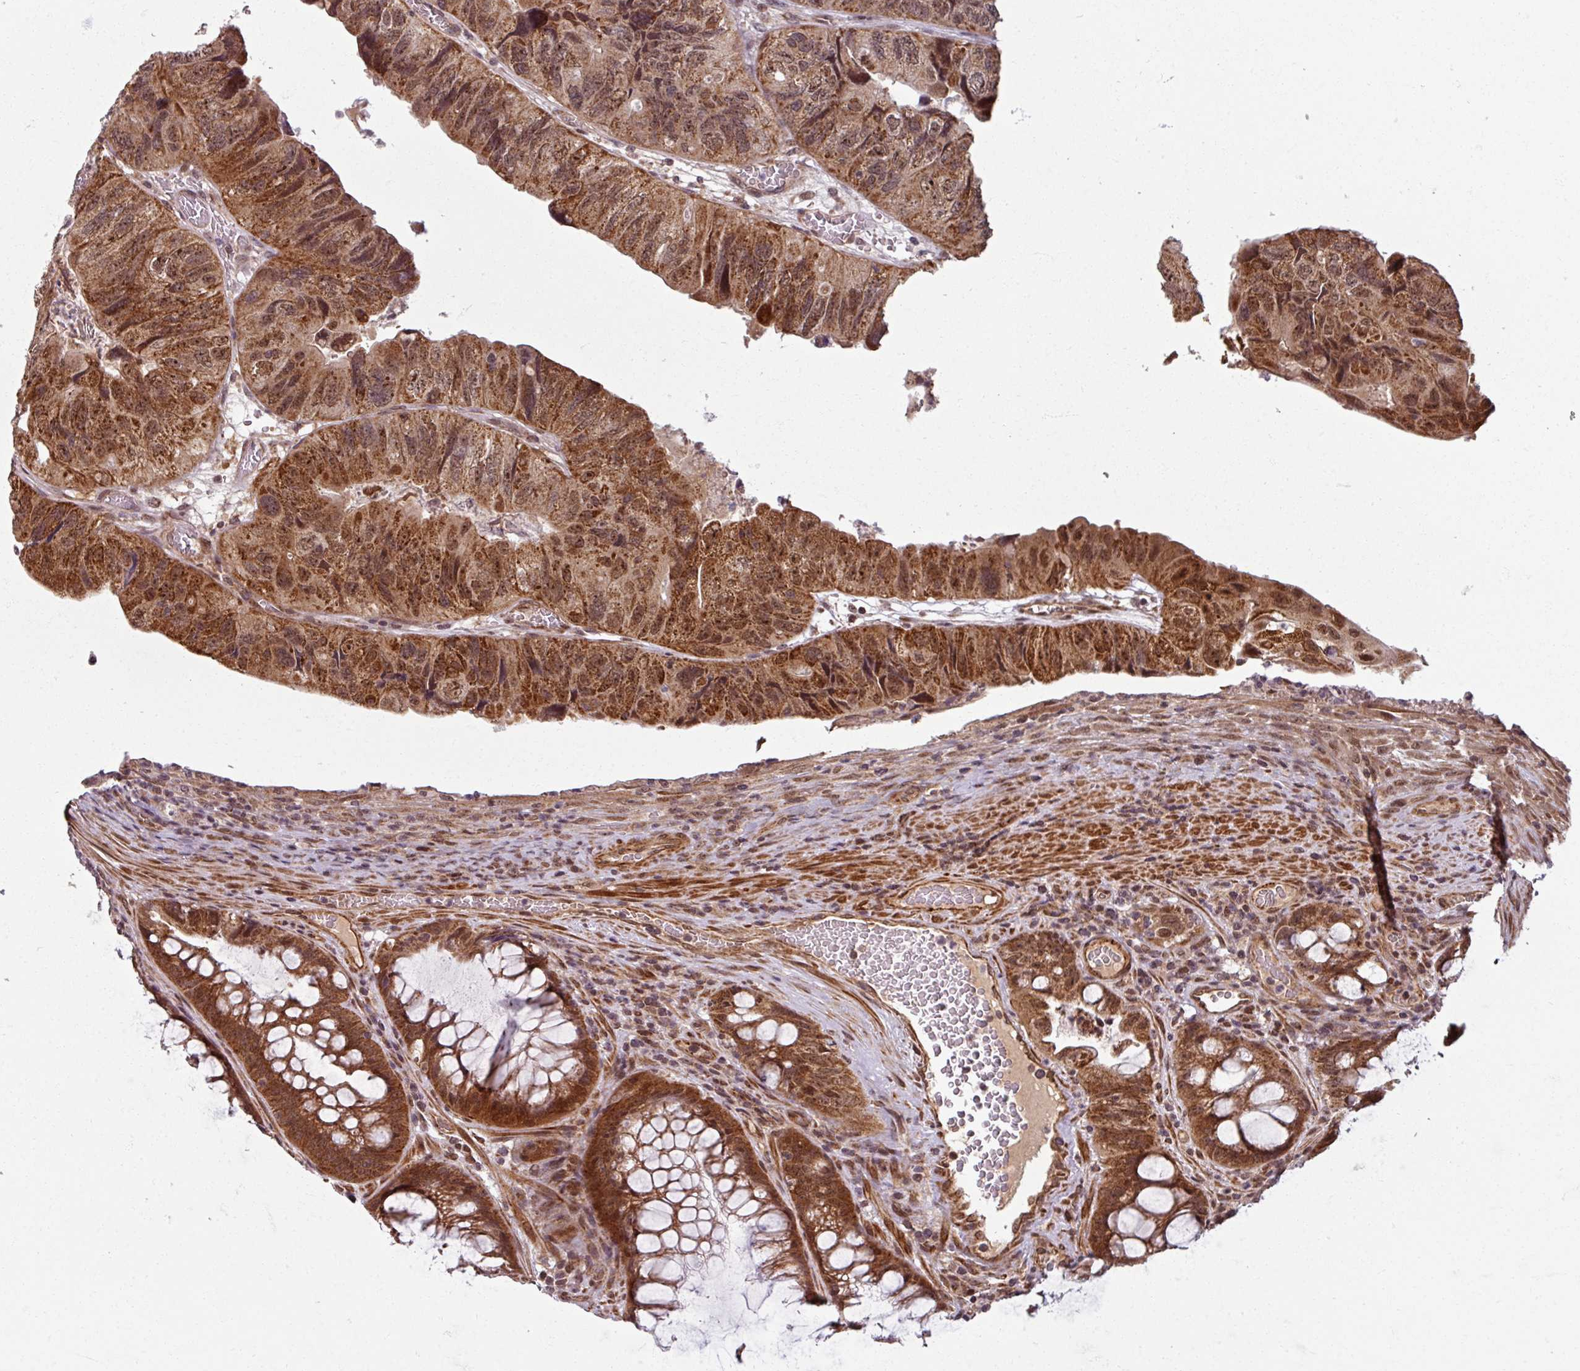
{"staining": {"intensity": "moderate", "quantity": ">75%", "location": "cytoplasmic/membranous,nuclear"}, "tissue": "colorectal cancer", "cell_type": "Tumor cells", "image_type": "cancer", "snomed": [{"axis": "morphology", "description": "Adenocarcinoma, NOS"}, {"axis": "topography", "description": "Rectum"}], "caption": "IHC (DAB) staining of colorectal adenocarcinoma reveals moderate cytoplasmic/membranous and nuclear protein expression in about >75% of tumor cells.", "gene": "SWI5", "patient": {"sex": "male", "age": 63}}